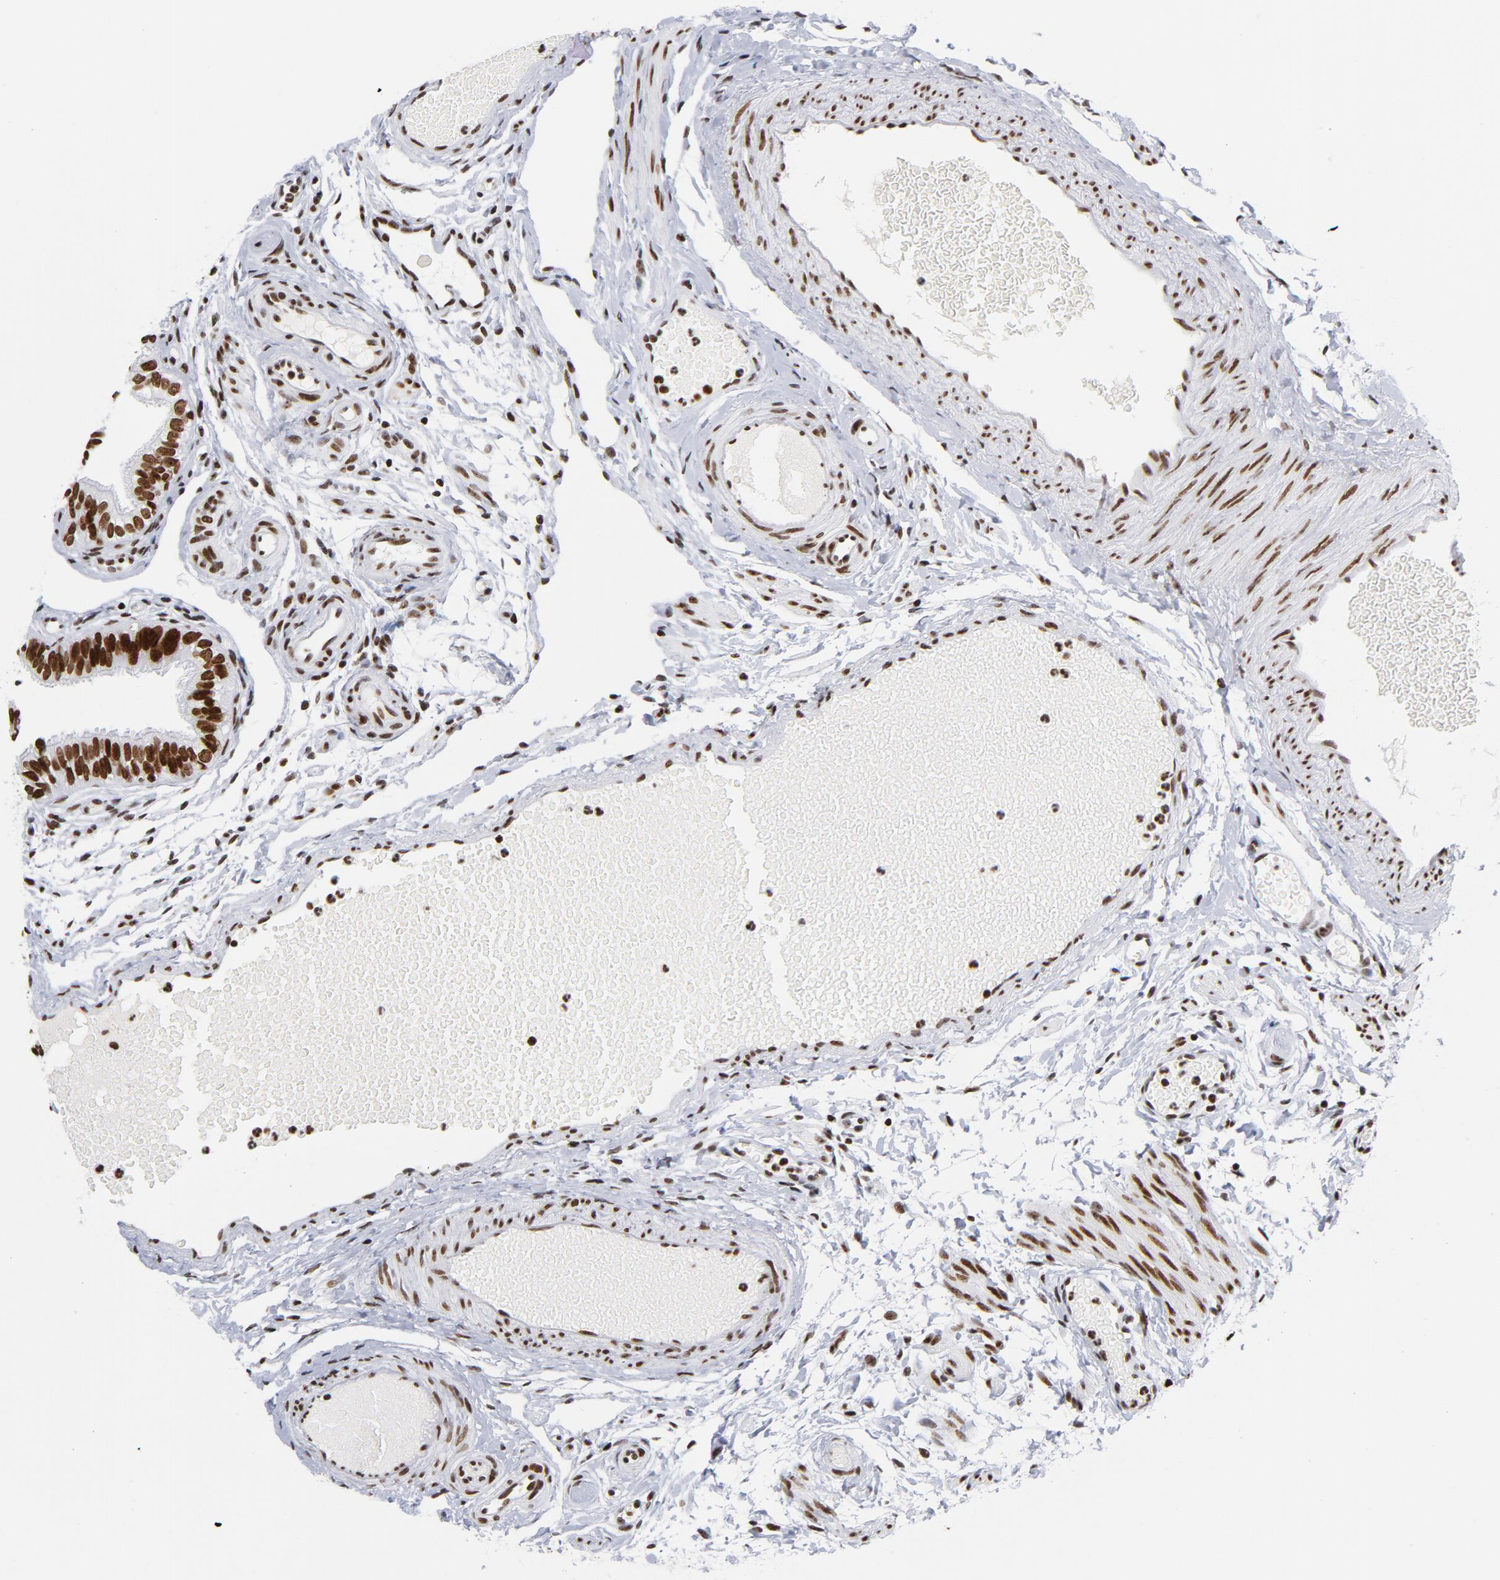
{"staining": {"intensity": "strong", "quantity": ">75%", "location": "nuclear"}, "tissue": "fallopian tube", "cell_type": "Glandular cells", "image_type": "normal", "snomed": [{"axis": "morphology", "description": "Normal tissue, NOS"}, {"axis": "morphology", "description": "Dermoid, NOS"}, {"axis": "topography", "description": "Fallopian tube"}], "caption": "Human fallopian tube stained with a brown dye reveals strong nuclear positive positivity in approximately >75% of glandular cells.", "gene": "TOP2B", "patient": {"sex": "female", "age": 33}}